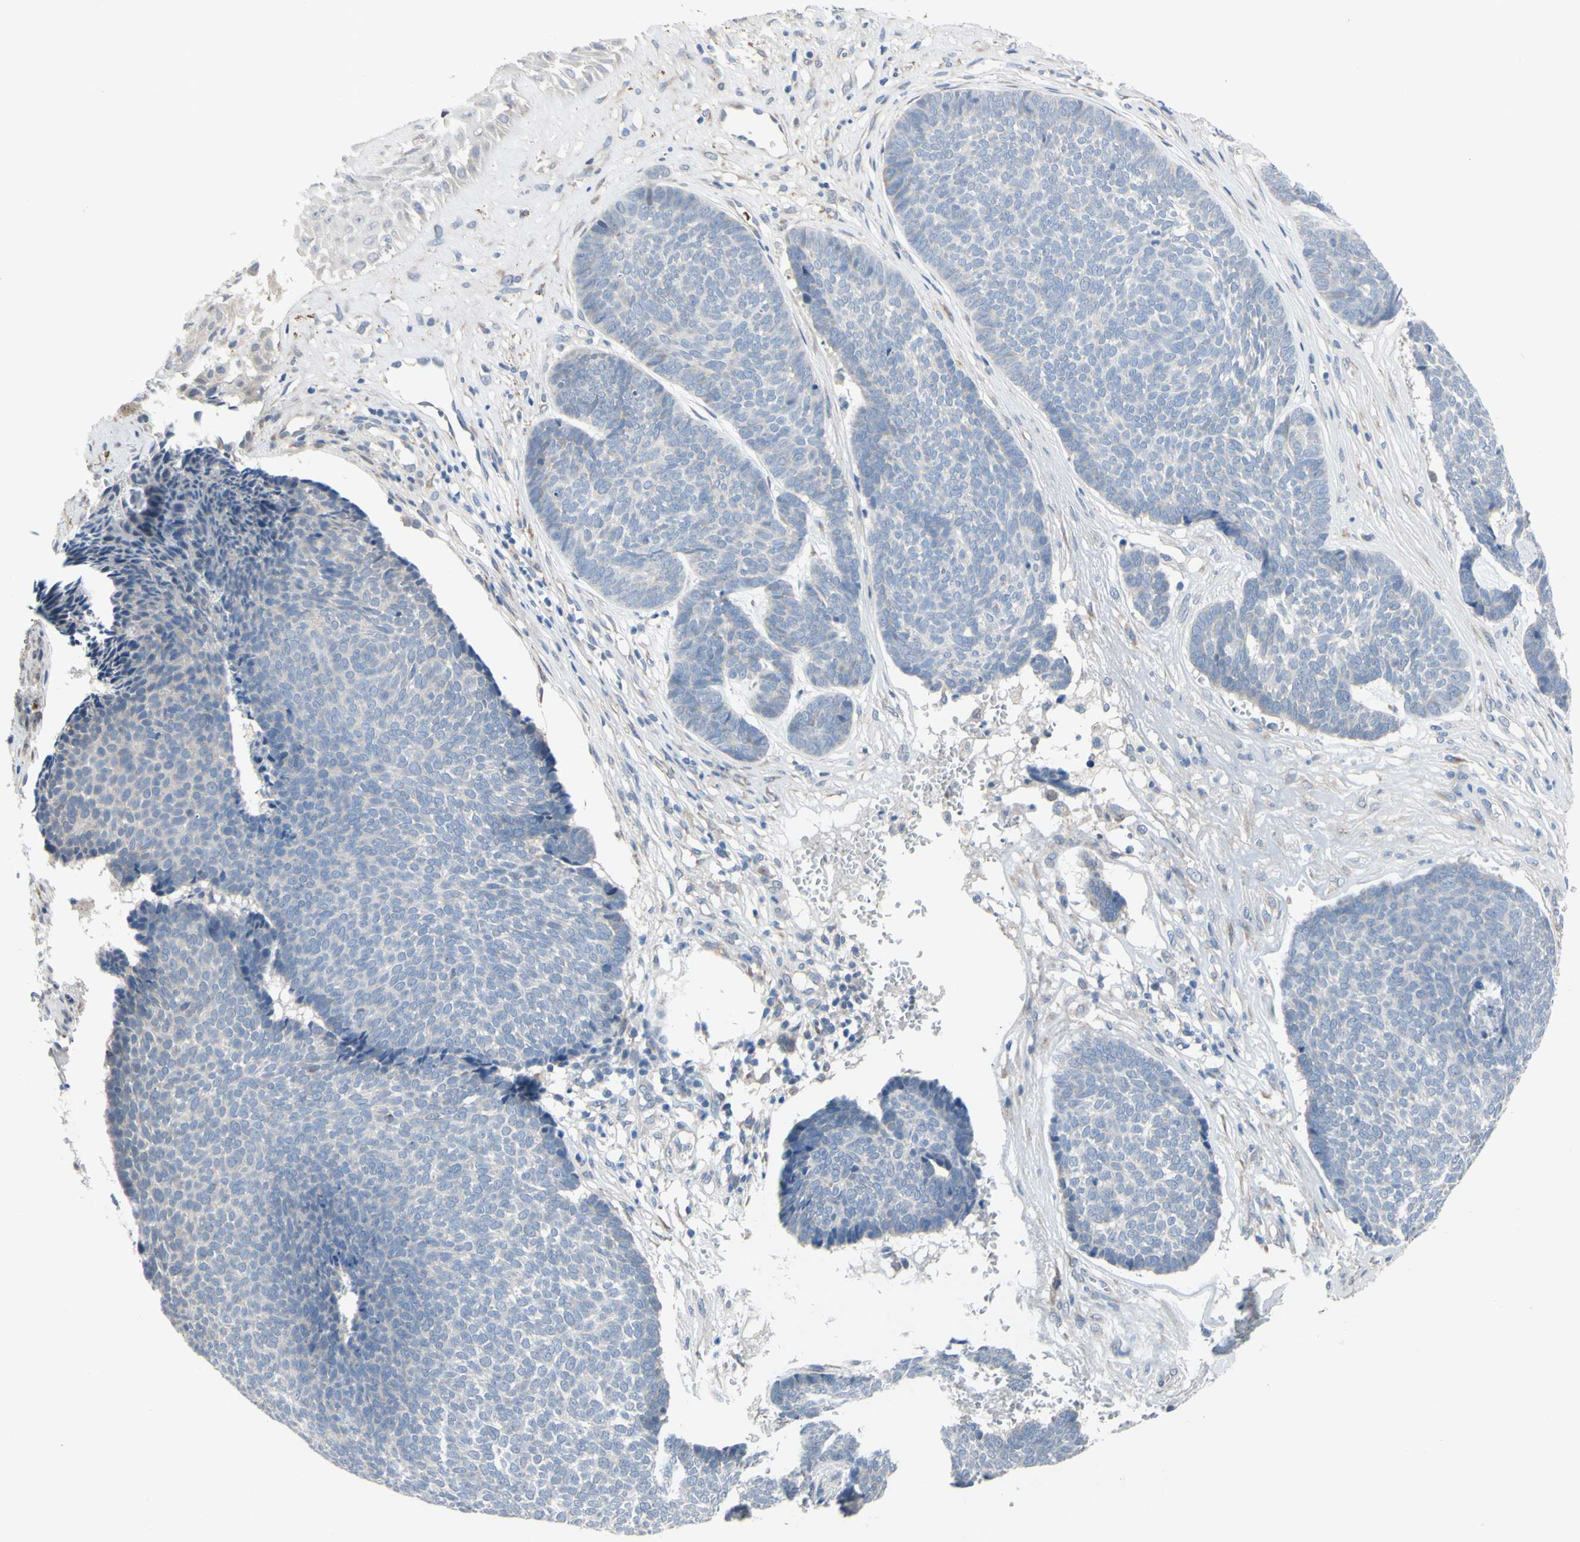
{"staining": {"intensity": "negative", "quantity": "none", "location": "none"}, "tissue": "skin cancer", "cell_type": "Tumor cells", "image_type": "cancer", "snomed": [{"axis": "morphology", "description": "Basal cell carcinoma"}, {"axis": "topography", "description": "Skin"}], "caption": "This is a histopathology image of IHC staining of skin cancer (basal cell carcinoma), which shows no staining in tumor cells. (DAB (3,3'-diaminobenzidine) immunohistochemistry (IHC) visualized using brightfield microscopy, high magnification).", "gene": "GRAMD2B", "patient": {"sex": "male", "age": 84}}